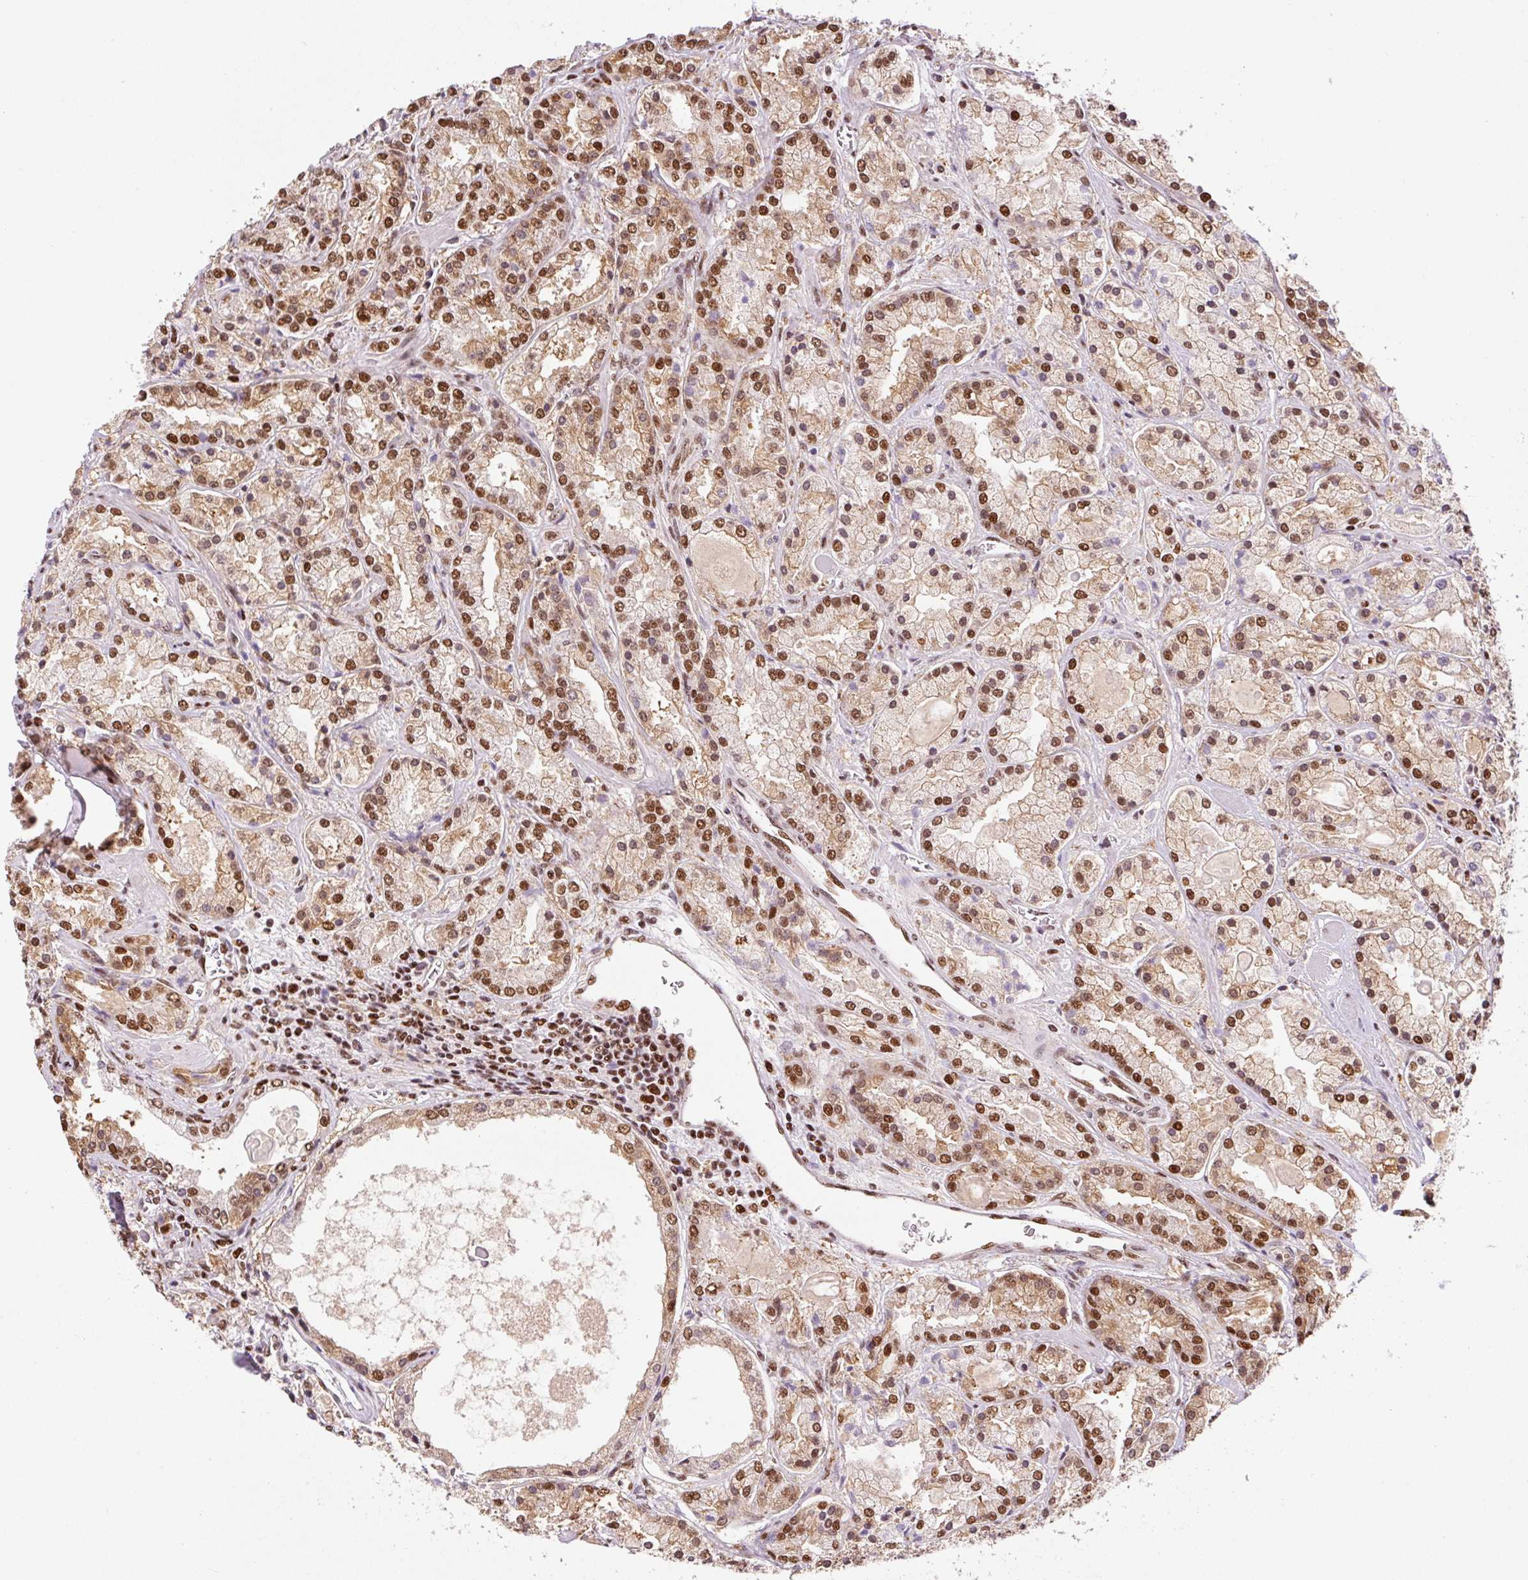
{"staining": {"intensity": "moderate", "quantity": "25%-75%", "location": "cytoplasmic/membranous,nuclear"}, "tissue": "prostate cancer", "cell_type": "Tumor cells", "image_type": "cancer", "snomed": [{"axis": "morphology", "description": "Adenocarcinoma, High grade"}, {"axis": "topography", "description": "Prostate"}], "caption": "Moderate cytoplasmic/membranous and nuclear staining for a protein is appreciated in approximately 25%-75% of tumor cells of prostate adenocarcinoma (high-grade) using IHC.", "gene": "GPR139", "patient": {"sex": "male", "age": 67}}